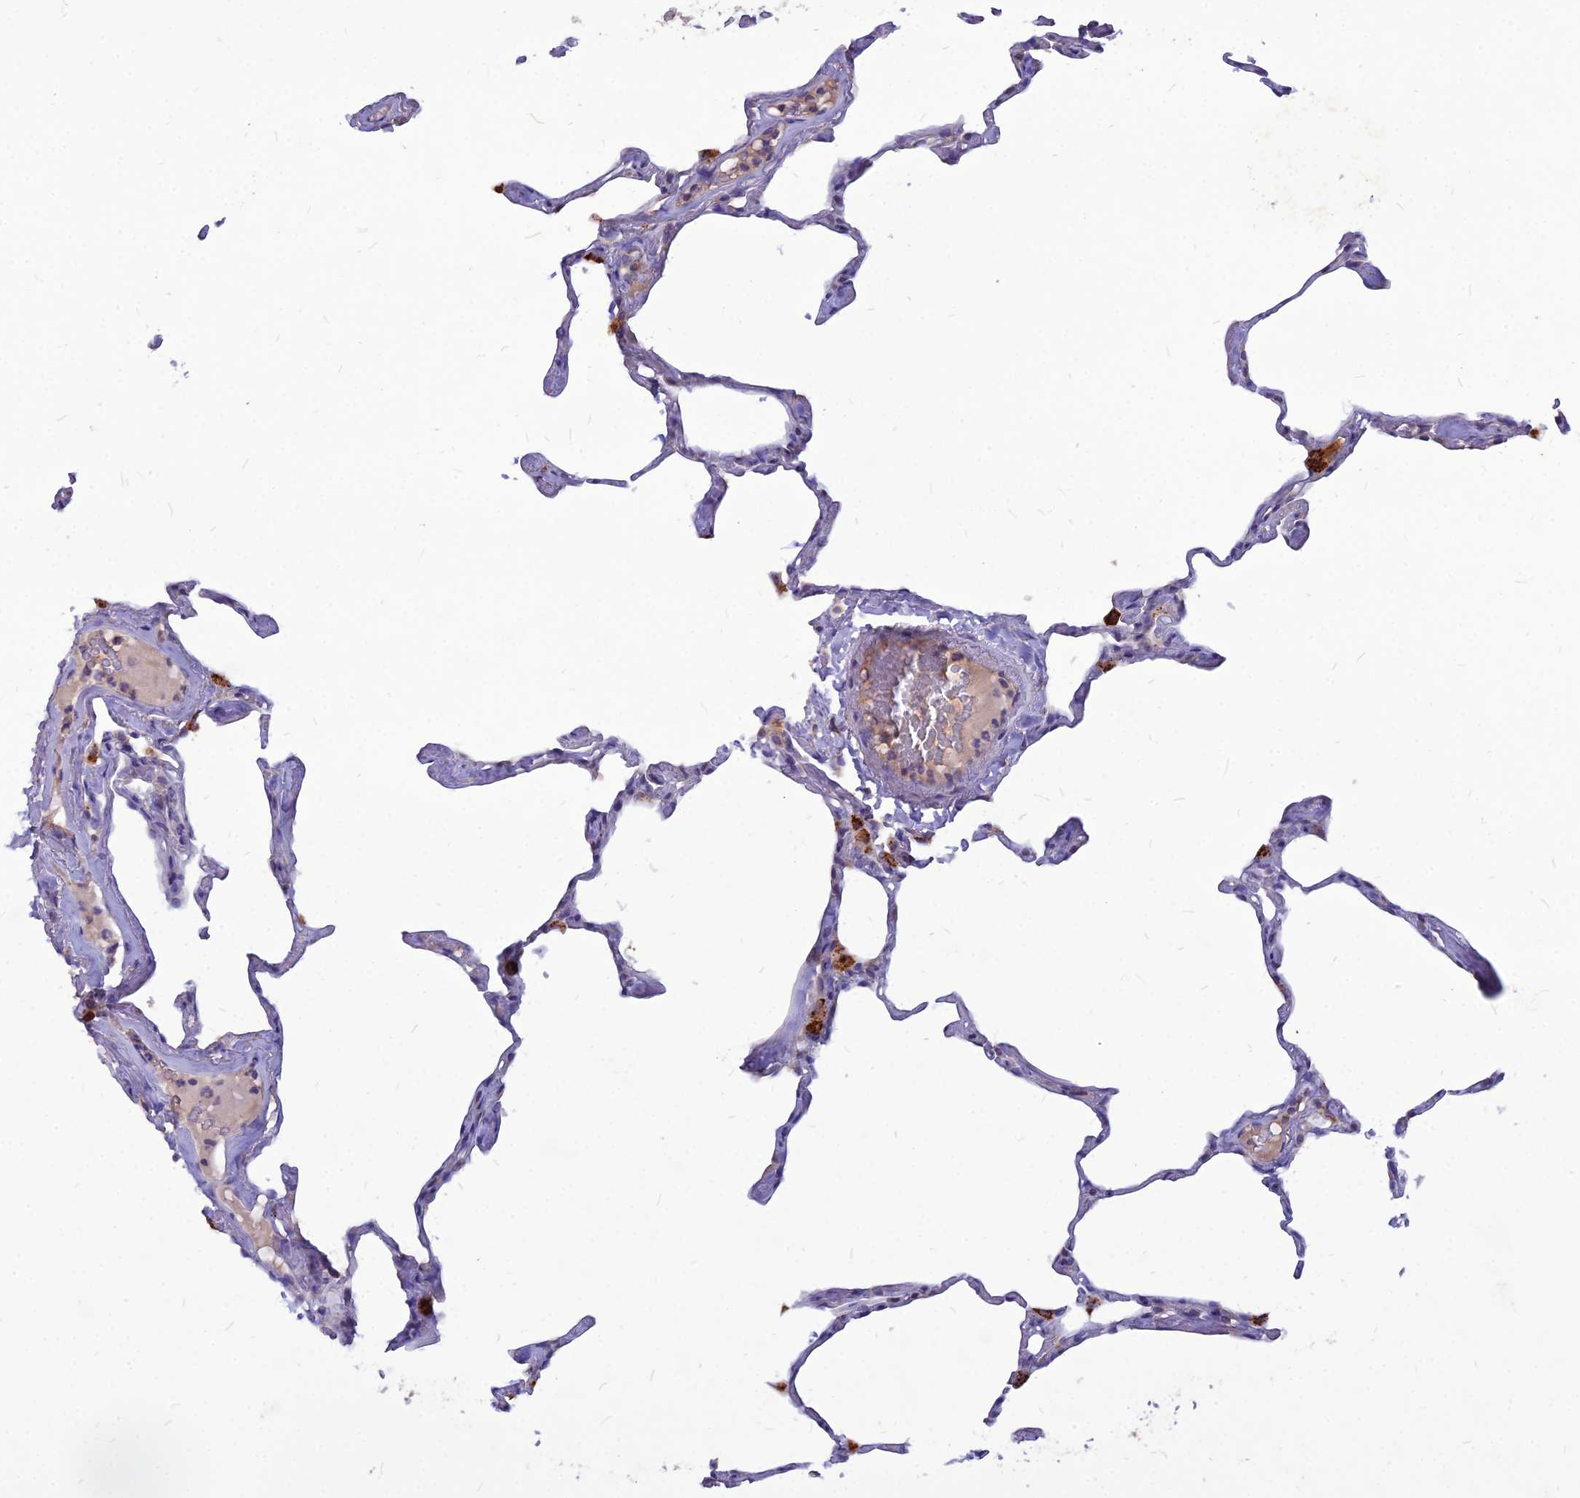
{"staining": {"intensity": "negative", "quantity": "none", "location": "none"}, "tissue": "lung", "cell_type": "Alveolar cells", "image_type": "normal", "snomed": [{"axis": "morphology", "description": "Normal tissue, NOS"}, {"axis": "topography", "description": "Lung"}], "caption": "DAB (3,3'-diaminobenzidine) immunohistochemical staining of unremarkable lung exhibits no significant staining in alveolar cells.", "gene": "PCED1B", "patient": {"sex": "male", "age": 65}}